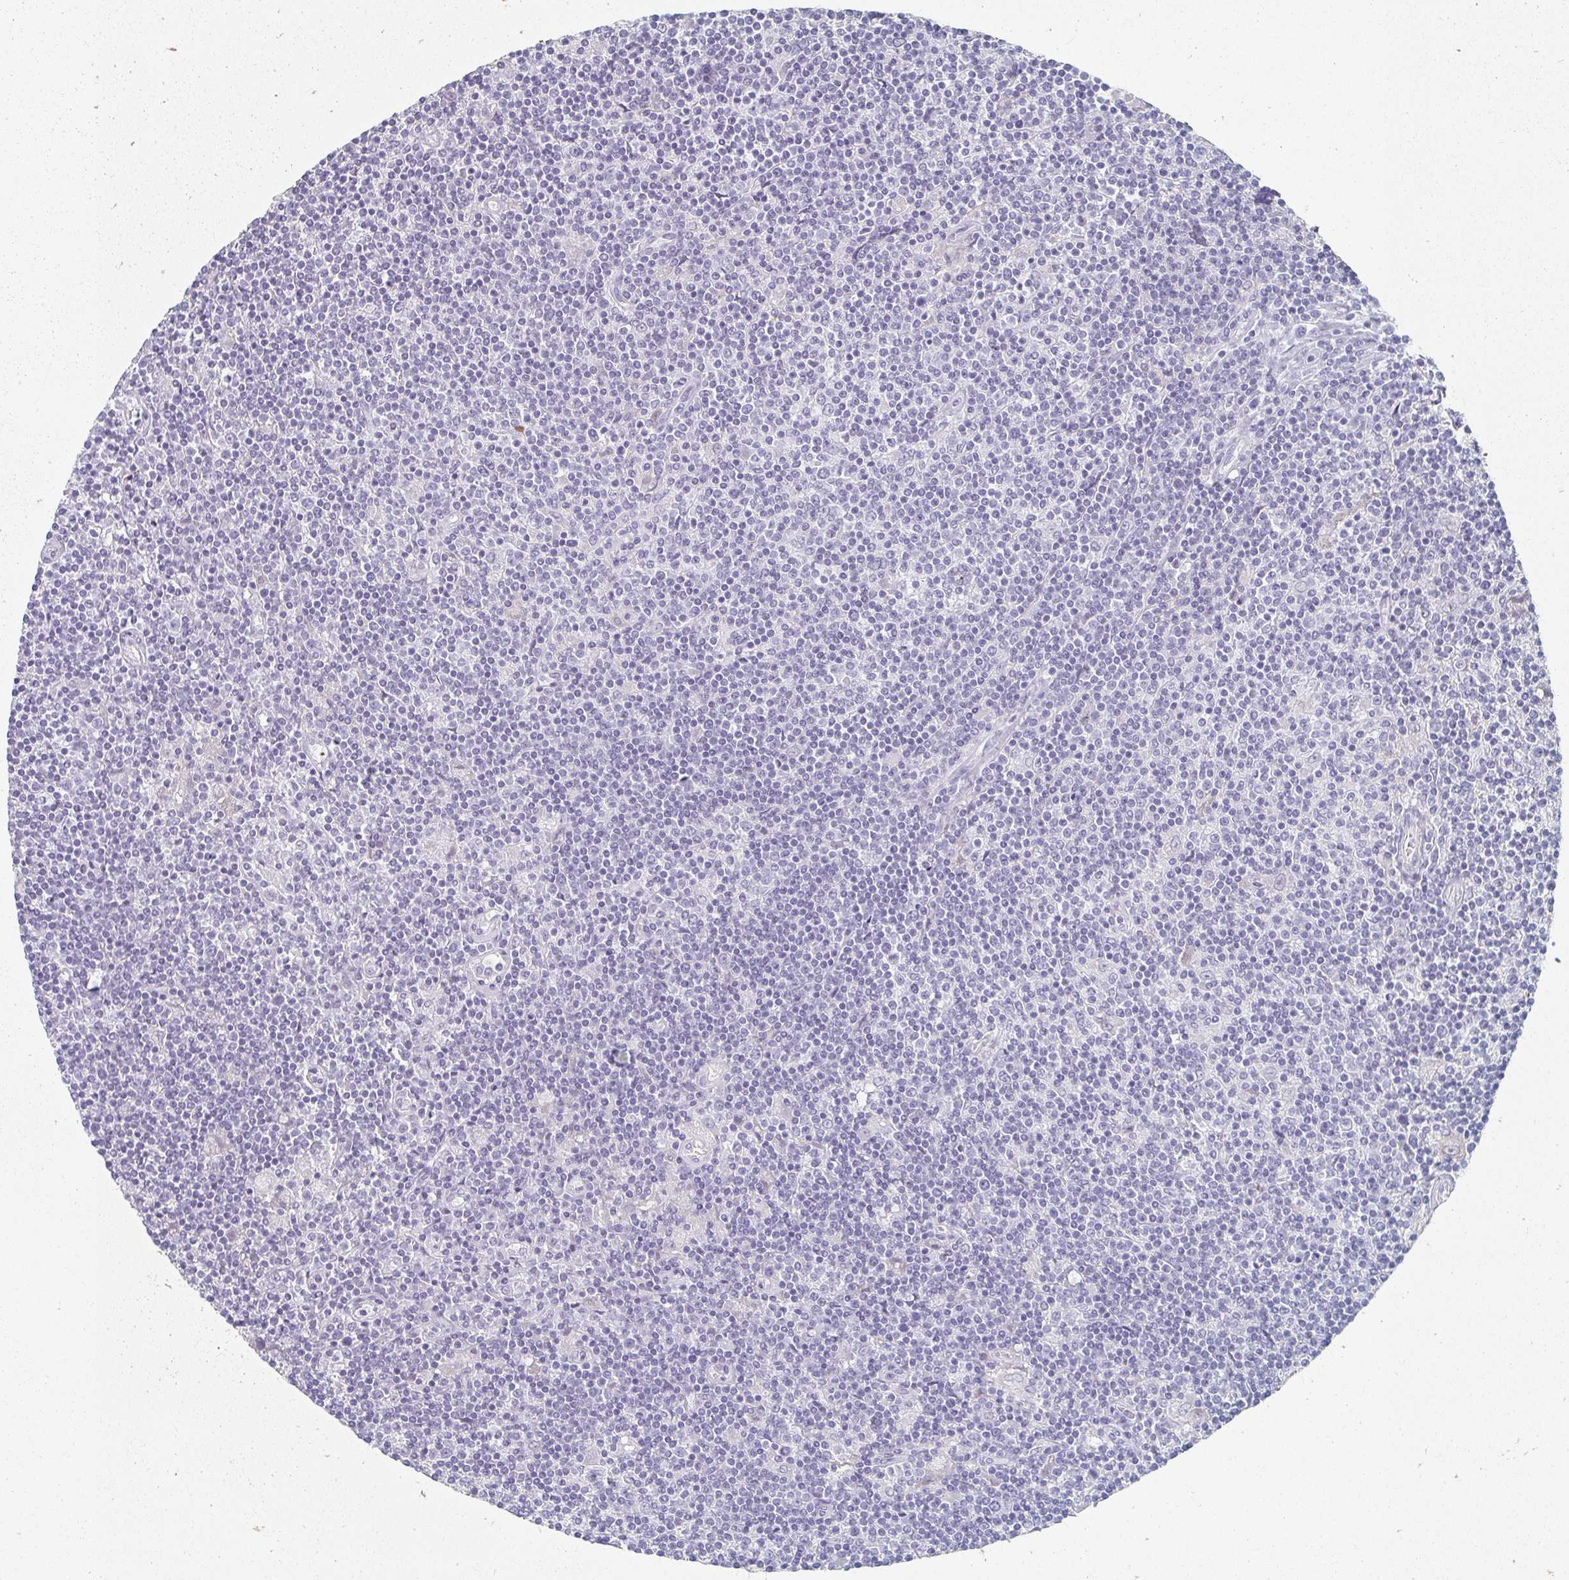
{"staining": {"intensity": "negative", "quantity": "none", "location": "none"}, "tissue": "lymphoma", "cell_type": "Tumor cells", "image_type": "cancer", "snomed": [{"axis": "morphology", "description": "Hodgkin's disease, NOS"}, {"axis": "topography", "description": "Lymph node"}], "caption": "Immunohistochemistry image of human lymphoma stained for a protein (brown), which exhibits no positivity in tumor cells. (Immunohistochemistry, brightfield microscopy, high magnification).", "gene": "CAMKV", "patient": {"sex": "male", "age": 40}}